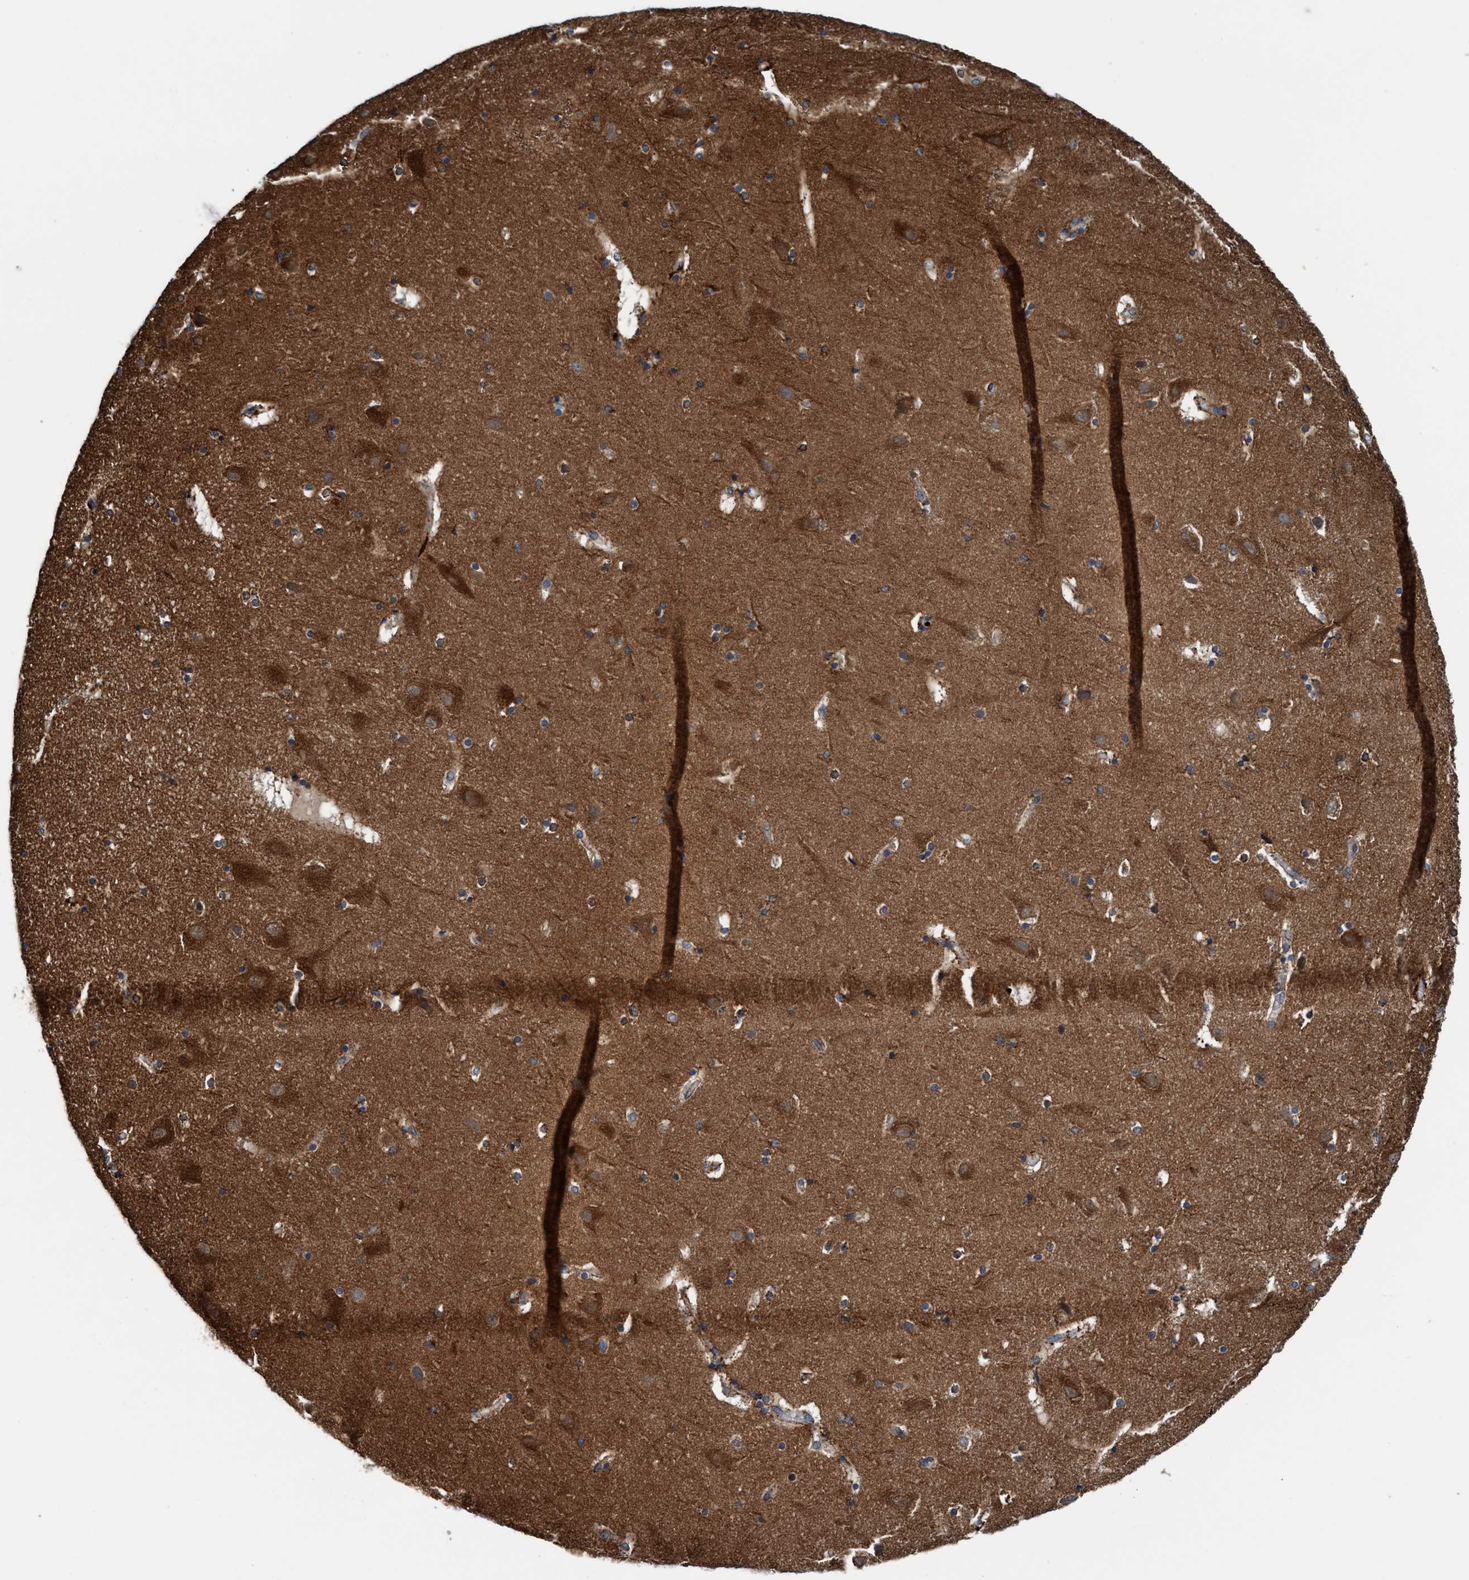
{"staining": {"intensity": "moderate", "quantity": "<25%", "location": "cytoplasmic/membranous"}, "tissue": "hippocampus", "cell_type": "Glial cells", "image_type": "normal", "snomed": [{"axis": "morphology", "description": "Normal tissue, NOS"}, {"axis": "topography", "description": "Hippocampus"}], "caption": "IHC of benign human hippocampus demonstrates low levels of moderate cytoplasmic/membranous staining in about <25% of glial cells.", "gene": "ENDOG", "patient": {"sex": "male", "age": 45}}